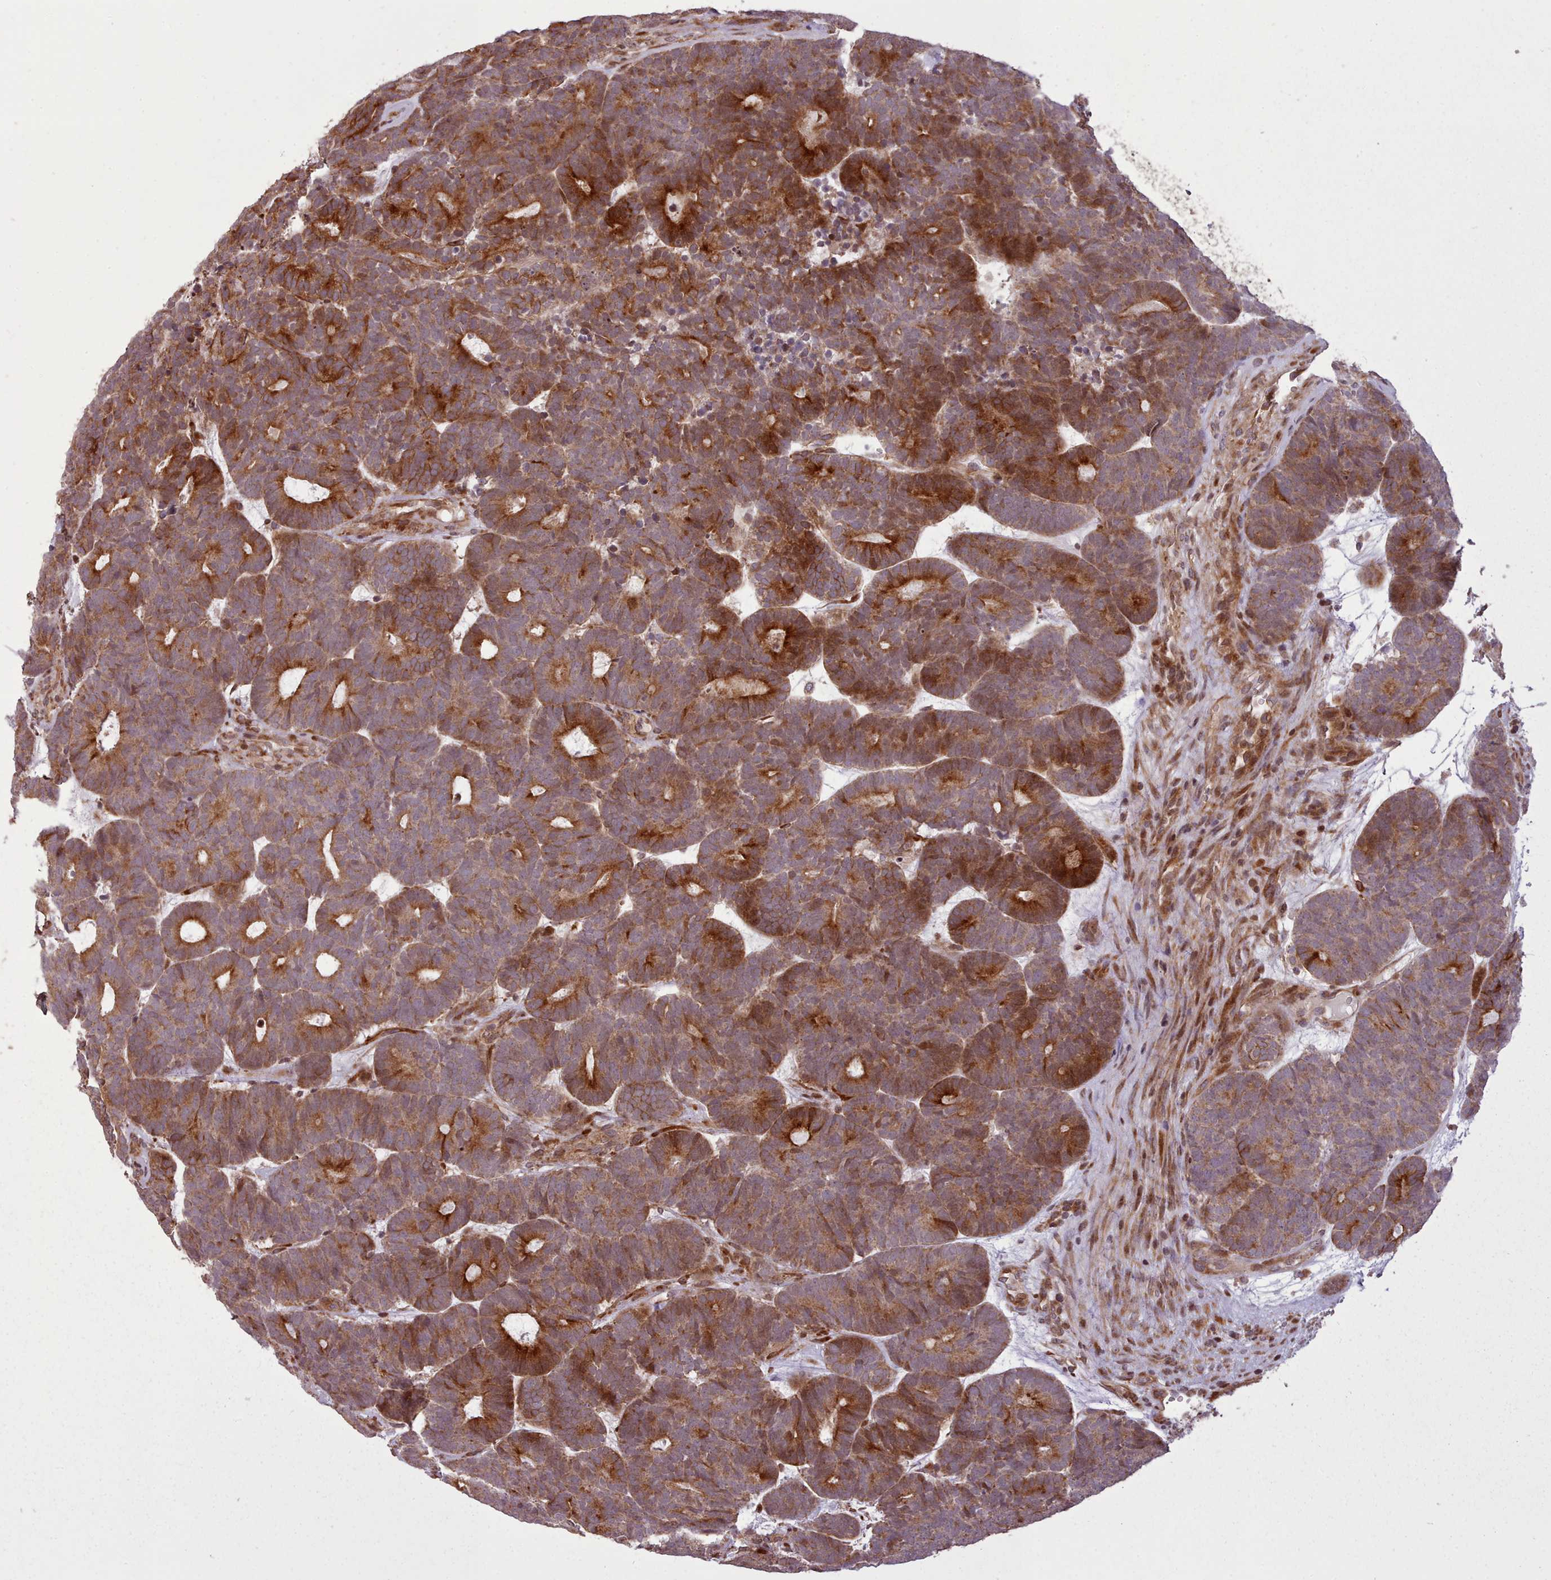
{"staining": {"intensity": "strong", "quantity": ">75%", "location": "cytoplasmic/membranous"}, "tissue": "head and neck cancer", "cell_type": "Tumor cells", "image_type": "cancer", "snomed": [{"axis": "morphology", "description": "Adenocarcinoma, NOS"}, {"axis": "topography", "description": "Head-Neck"}], "caption": "Protein analysis of head and neck cancer (adenocarcinoma) tissue demonstrates strong cytoplasmic/membranous positivity in approximately >75% of tumor cells.", "gene": "NLRP7", "patient": {"sex": "female", "age": 81}}